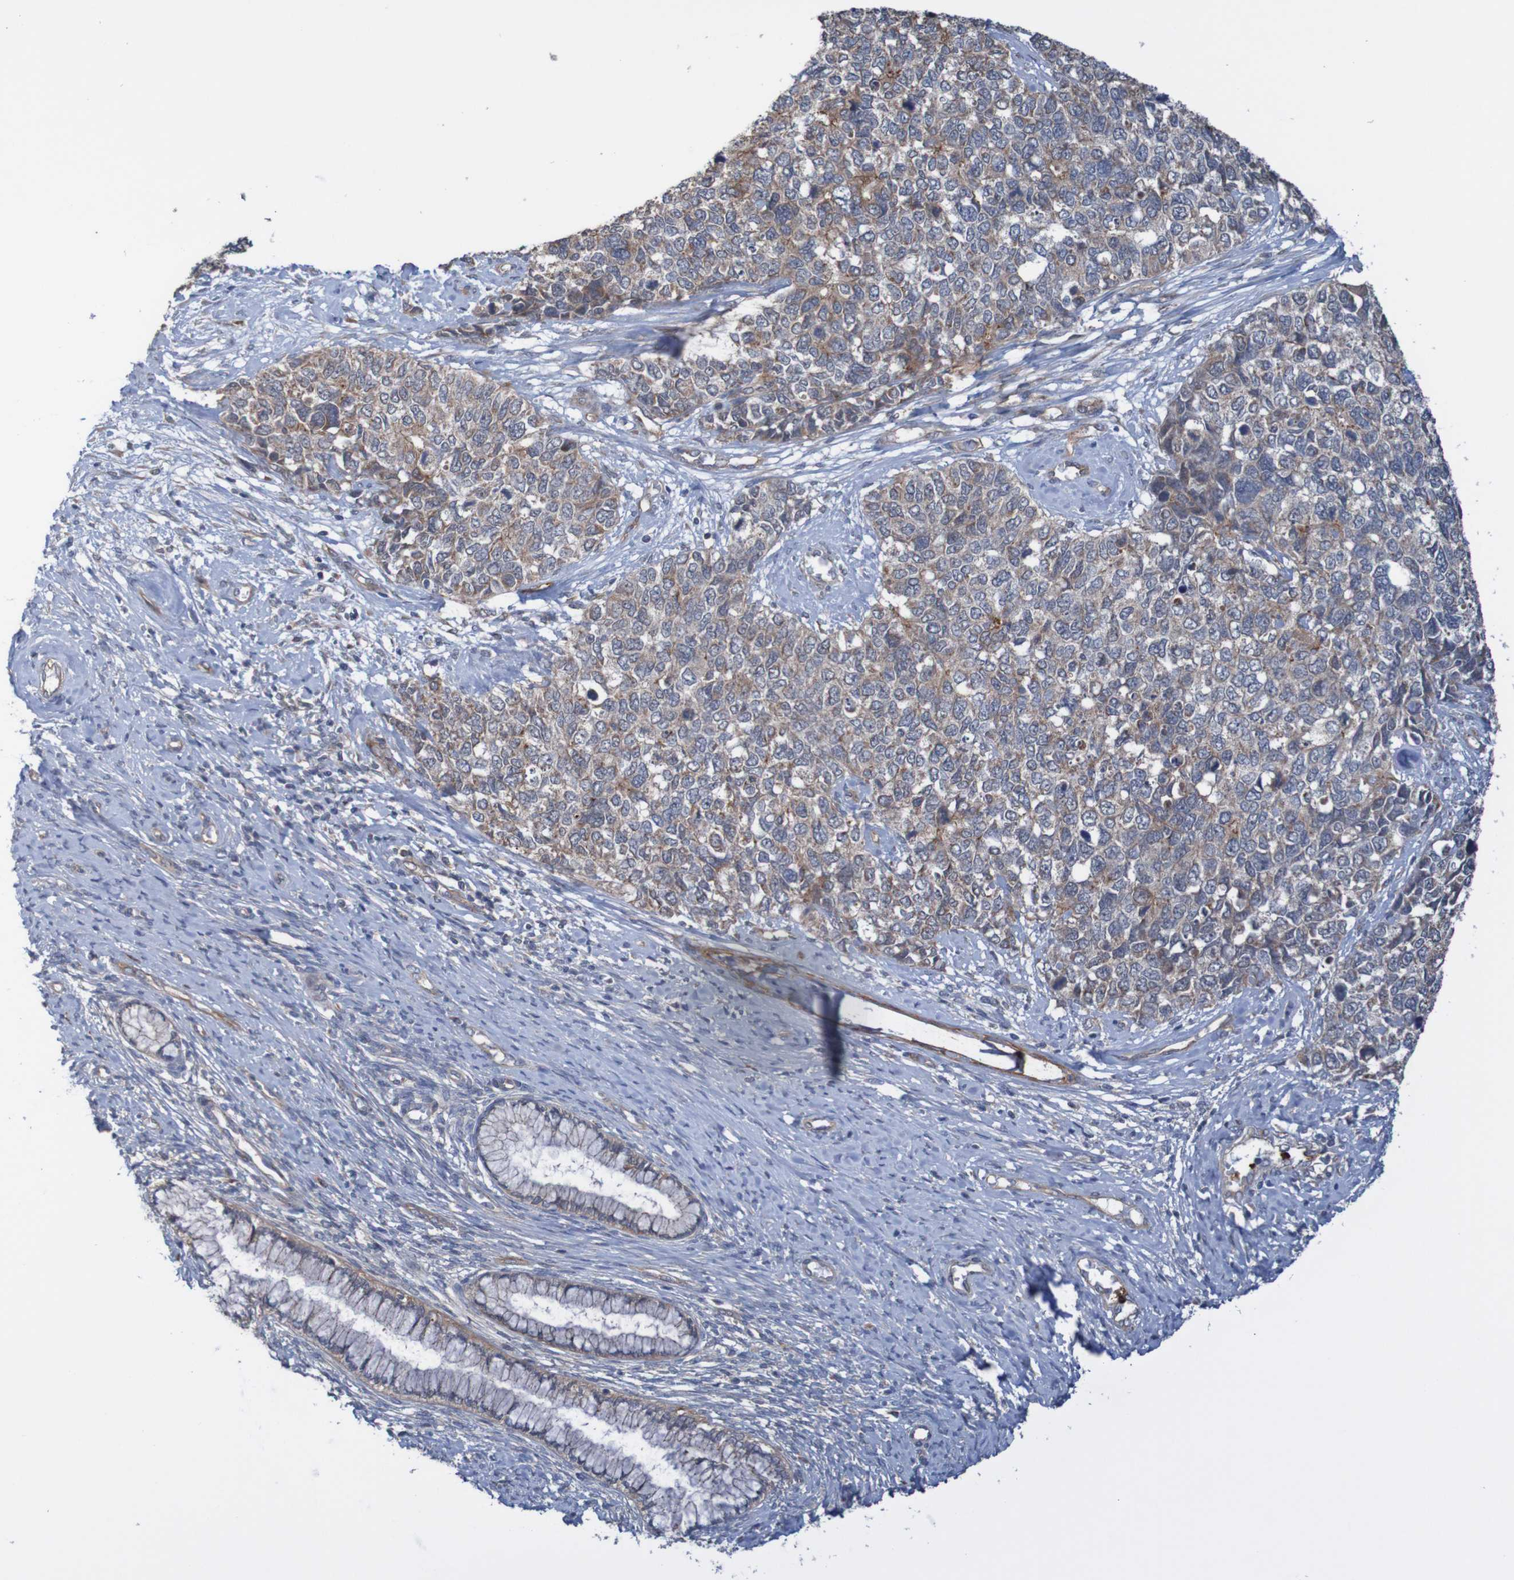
{"staining": {"intensity": "weak", "quantity": ">75%", "location": "cytoplasmic/membranous"}, "tissue": "cervical cancer", "cell_type": "Tumor cells", "image_type": "cancer", "snomed": [{"axis": "morphology", "description": "Squamous cell carcinoma, NOS"}, {"axis": "topography", "description": "Cervix"}], "caption": "Immunohistochemistry (IHC) micrograph of human cervical squamous cell carcinoma stained for a protein (brown), which exhibits low levels of weak cytoplasmic/membranous positivity in approximately >75% of tumor cells.", "gene": "ST8SIA6", "patient": {"sex": "female", "age": 63}}